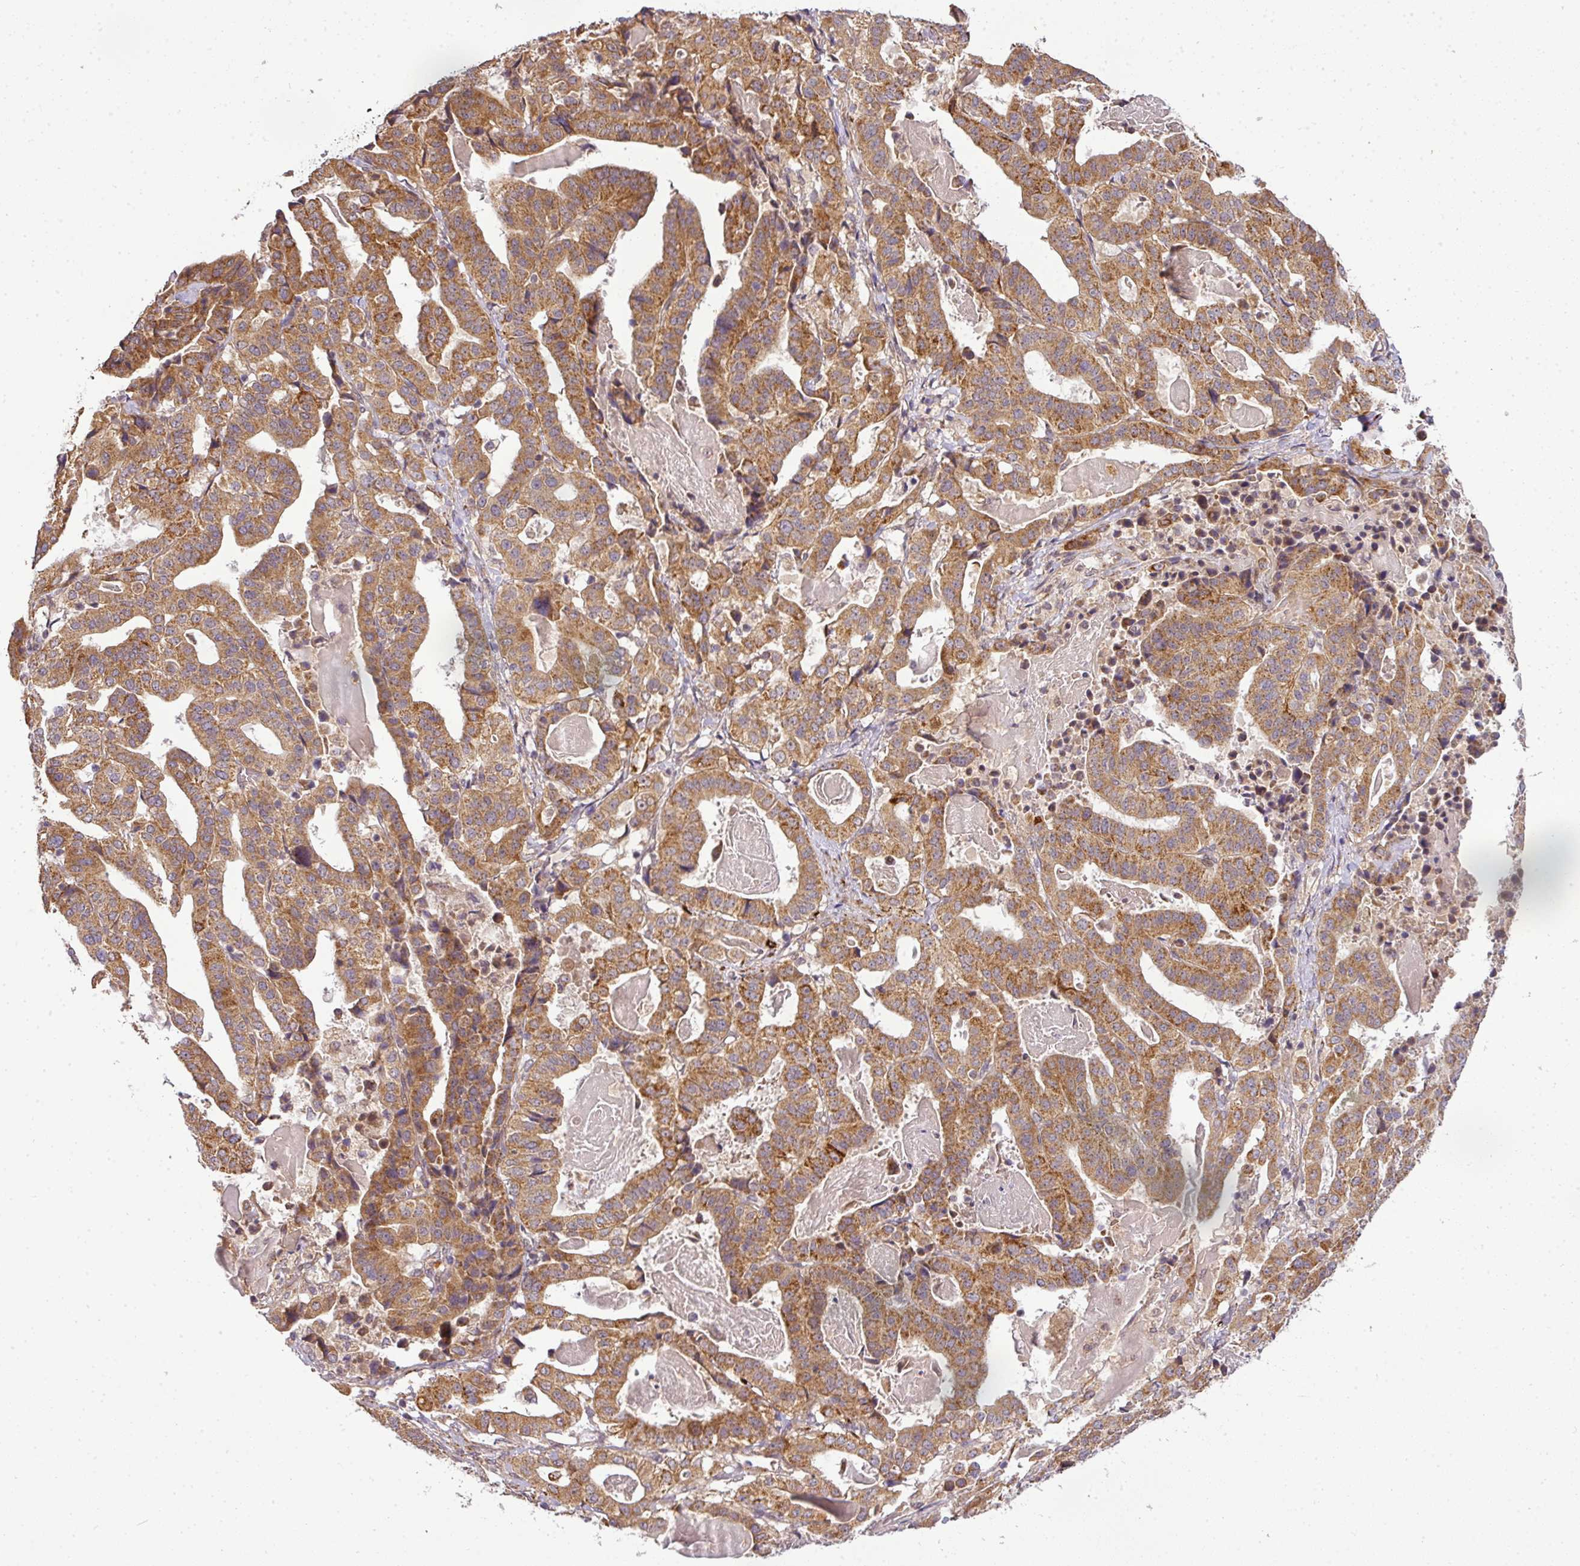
{"staining": {"intensity": "moderate", "quantity": ">75%", "location": "cytoplasmic/membranous"}, "tissue": "stomach cancer", "cell_type": "Tumor cells", "image_type": "cancer", "snomed": [{"axis": "morphology", "description": "Adenocarcinoma, NOS"}, {"axis": "topography", "description": "Stomach"}], "caption": "An immunohistochemistry image of neoplastic tissue is shown. Protein staining in brown shows moderate cytoplasmic/membranous positivity in stomach cancer (adenocarcinoma) within tumor cells.", "gene": "C1orf226", "patient": {"sex": "male", "age": 48}}